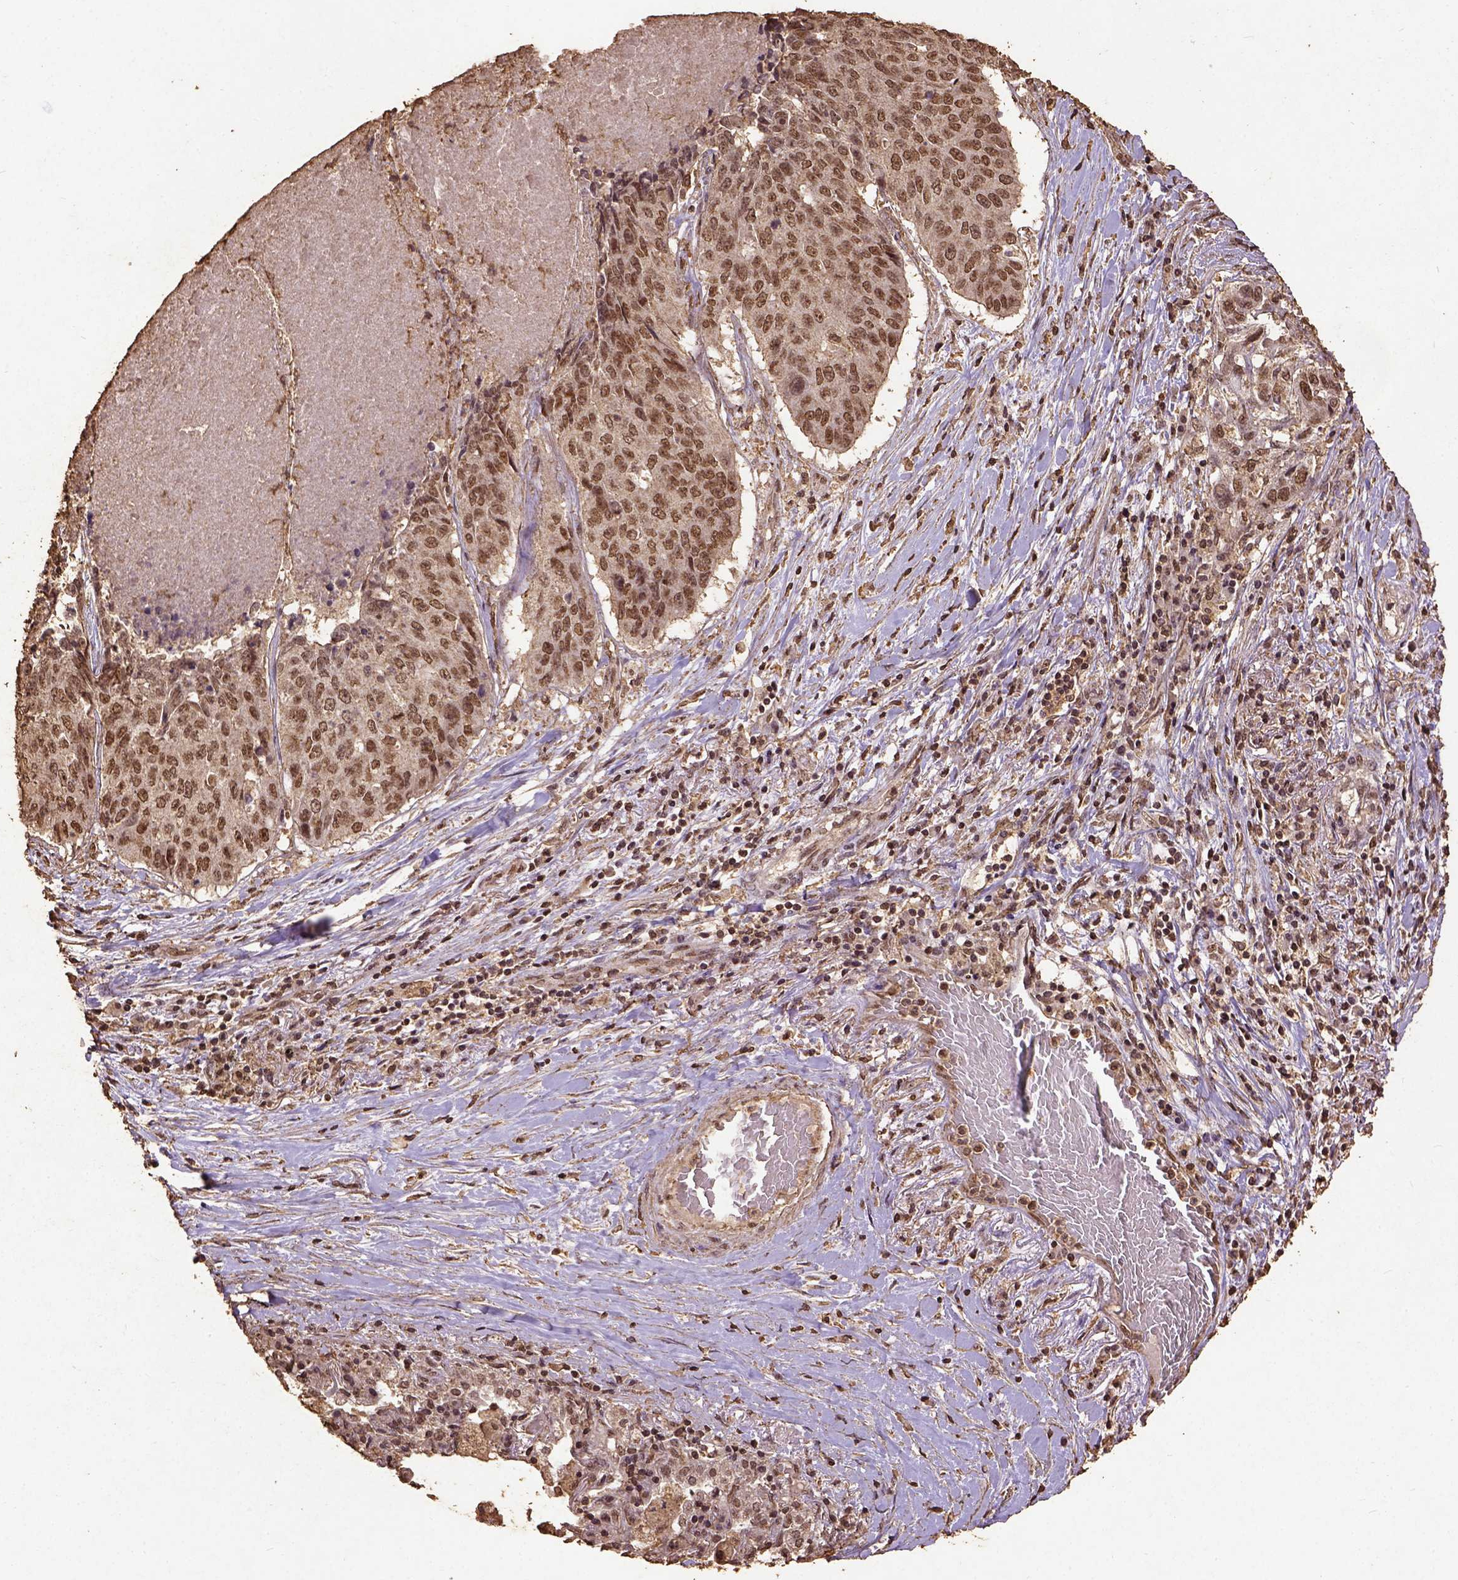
{"staining": {"intensity": "moderate", "quantity": ">75%", "location": "nuclear"}, "tissue": "lung cancer", "cell_type": "Tumor cells", "image_type": "cancer", "snomed": [{"axis": "morphology", "description": "Normal tissue, NOS"}, {"axis": "morphology", "description": "Squamous cell carcinoma, NOS"}, {"axis": "topography", "description": "Bronchus"}, {"axis": "topography", "description": "Lung"}], "caption": "Human lung cancer stained with a brown dye reveals moderate nuclear positive expression in about >75% of tumor cells.", "gene": "NACC1", "patient": {"sex": "male", "age": 64}}